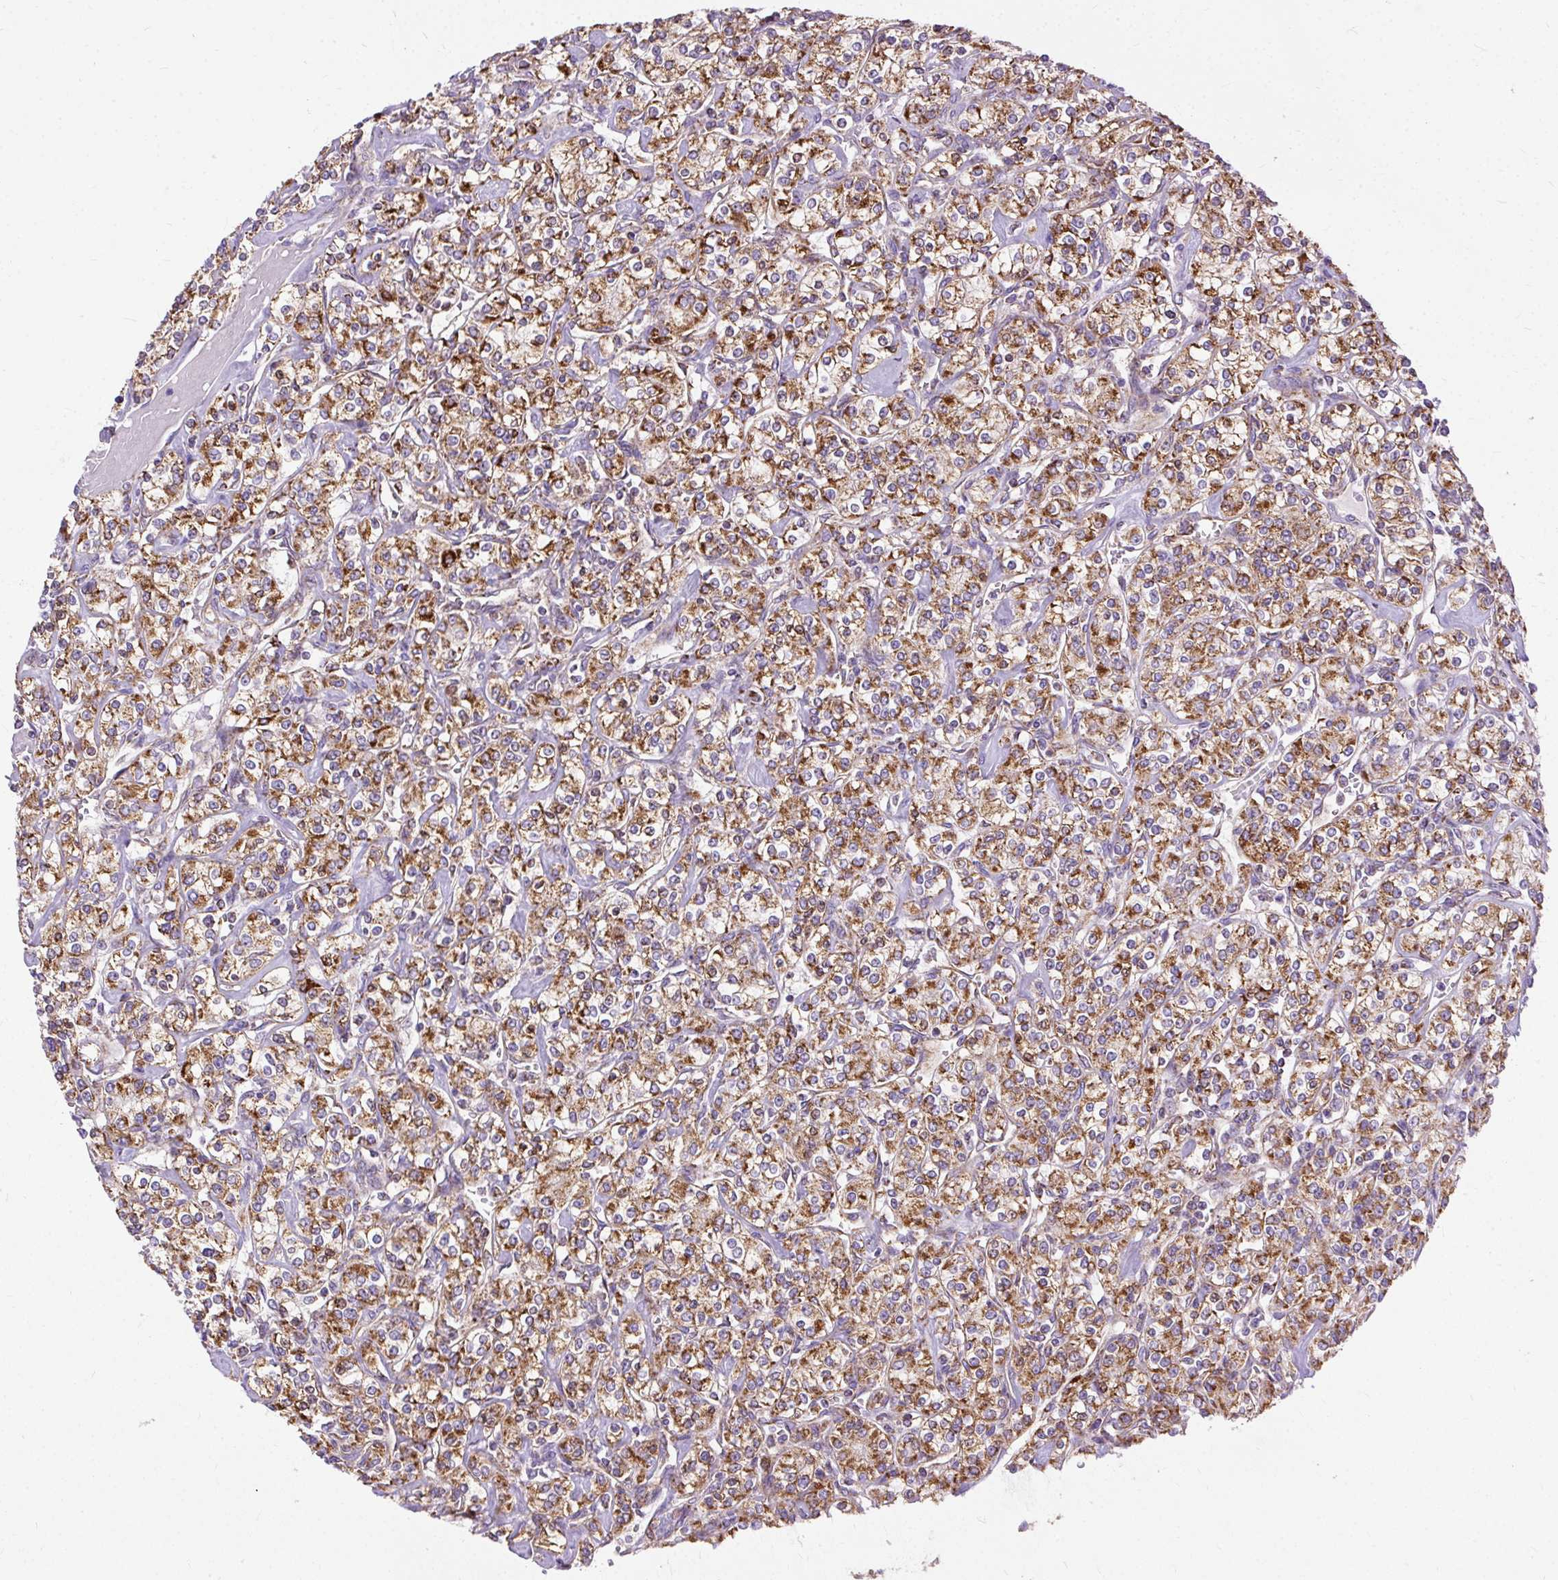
{"staining": {"intensity": "strong", "quantity": ">75%", "location": "cytoplasmic/membranous"}, "tissue": "renal cancer", "cell_type": "Tumor cells", "image_type": "cancer", "snomed": [{"axis": "morphology", "description": "Adenocarcinoma, NOS"}, {"axis": "topography", "description": "Kidney"}], "caption": "Human renal adenocarcinoma stained with a brown dye exhibits strong cytoplasmic/membranous positive expression in approximately >75% of tumor cells.", "gene": "CEP290", "patient": {"sex": "male", "age": 77}}